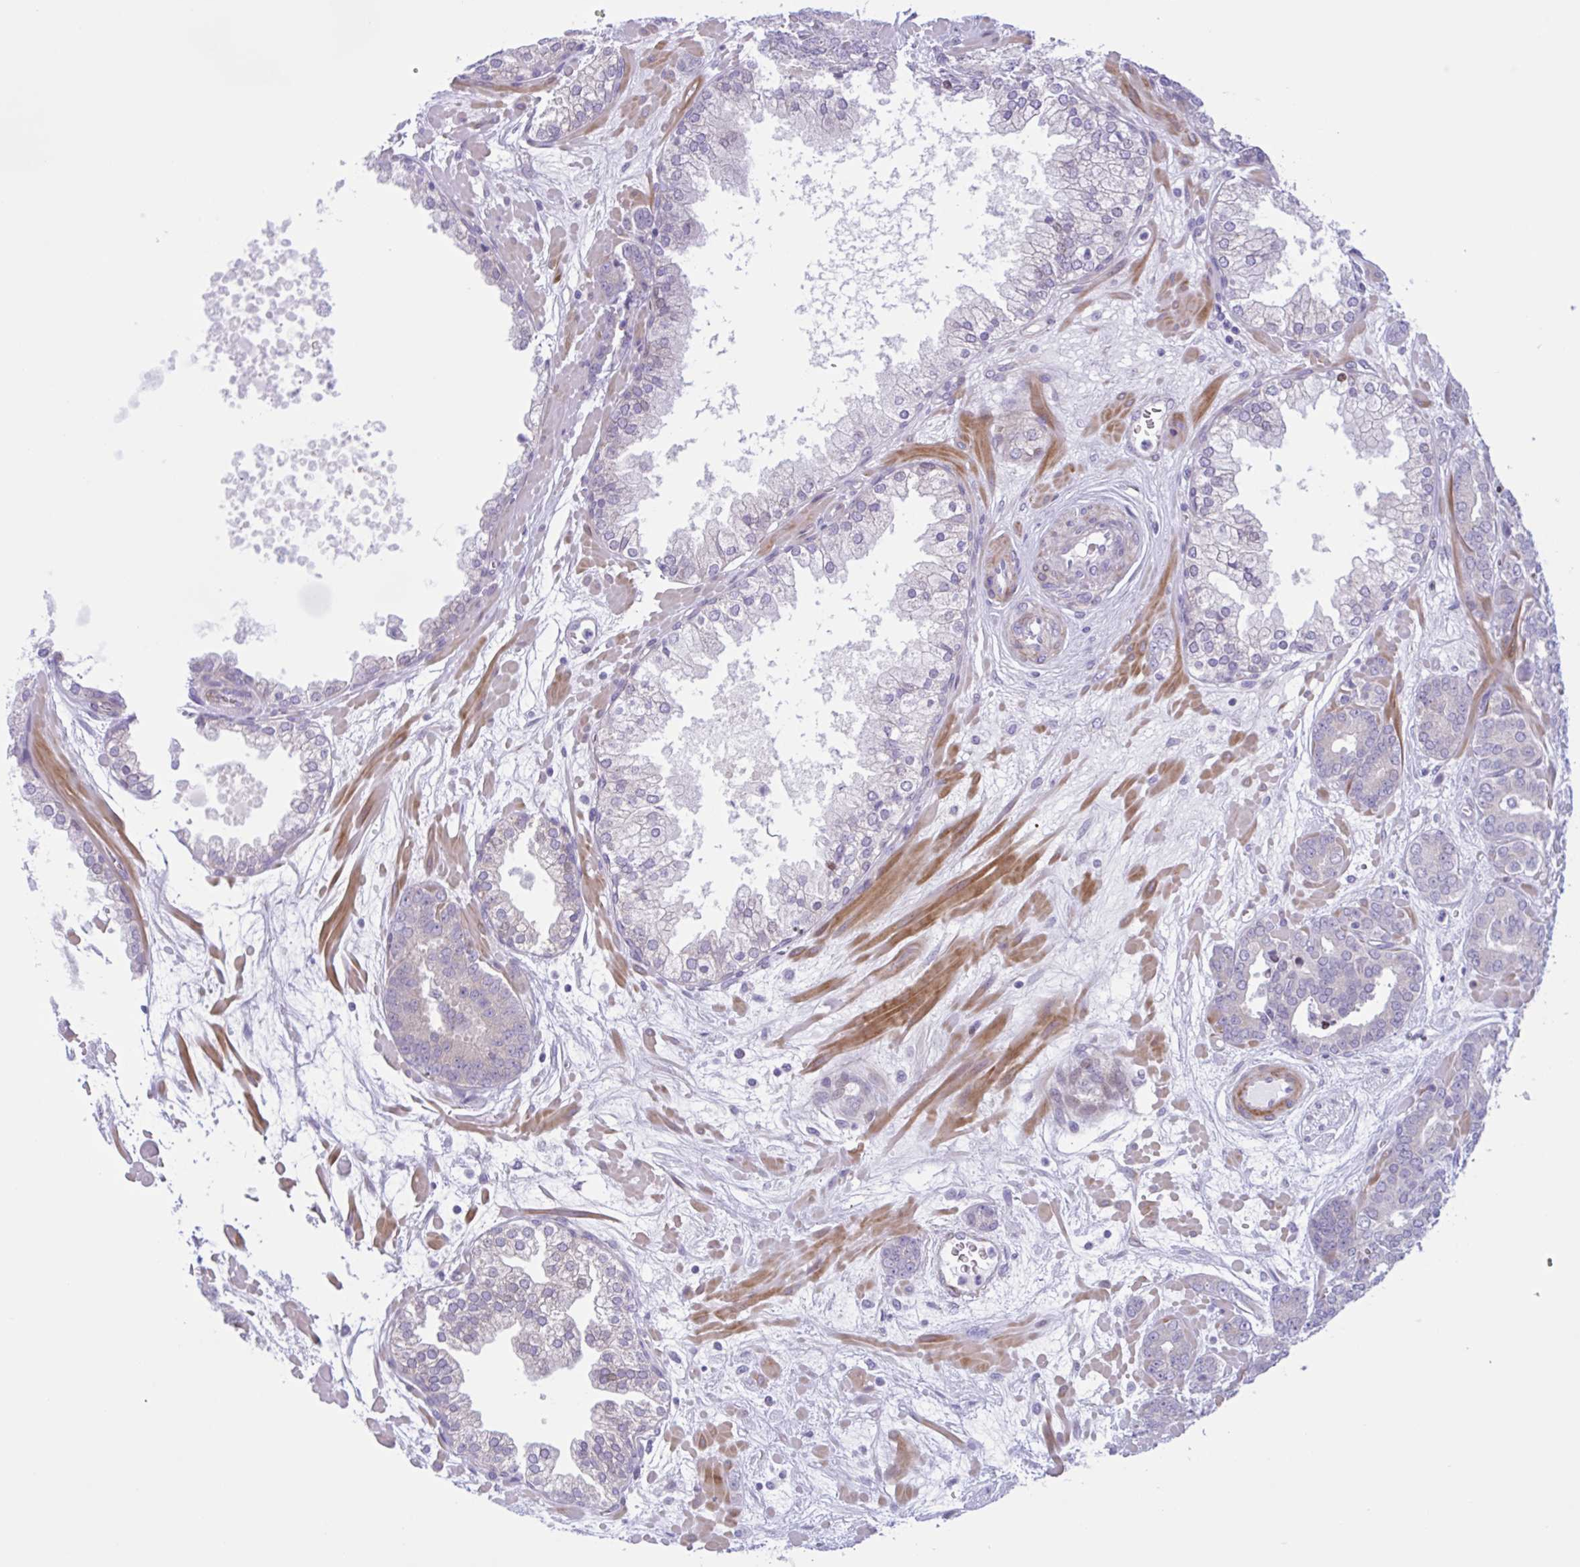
{"staining": {"intensity": "weak", "quantity": "<25%", "location": "cytoplasmic/membranous,nuclear"}, "tissue": "prostate cancer", "cell_type": "Tumor cells", "image_type": "cancer", "snomed": [{"axis": "morphology", "description": "Adenocarcinoma, High grade"}, {"axis": "topography", "description": "Prostate"}], "caption": "IHC of human prostate cancer displays no staining in tumor cells.", "gene": "AHCYL2", "patient": {"sex": "male", "age": 66}}